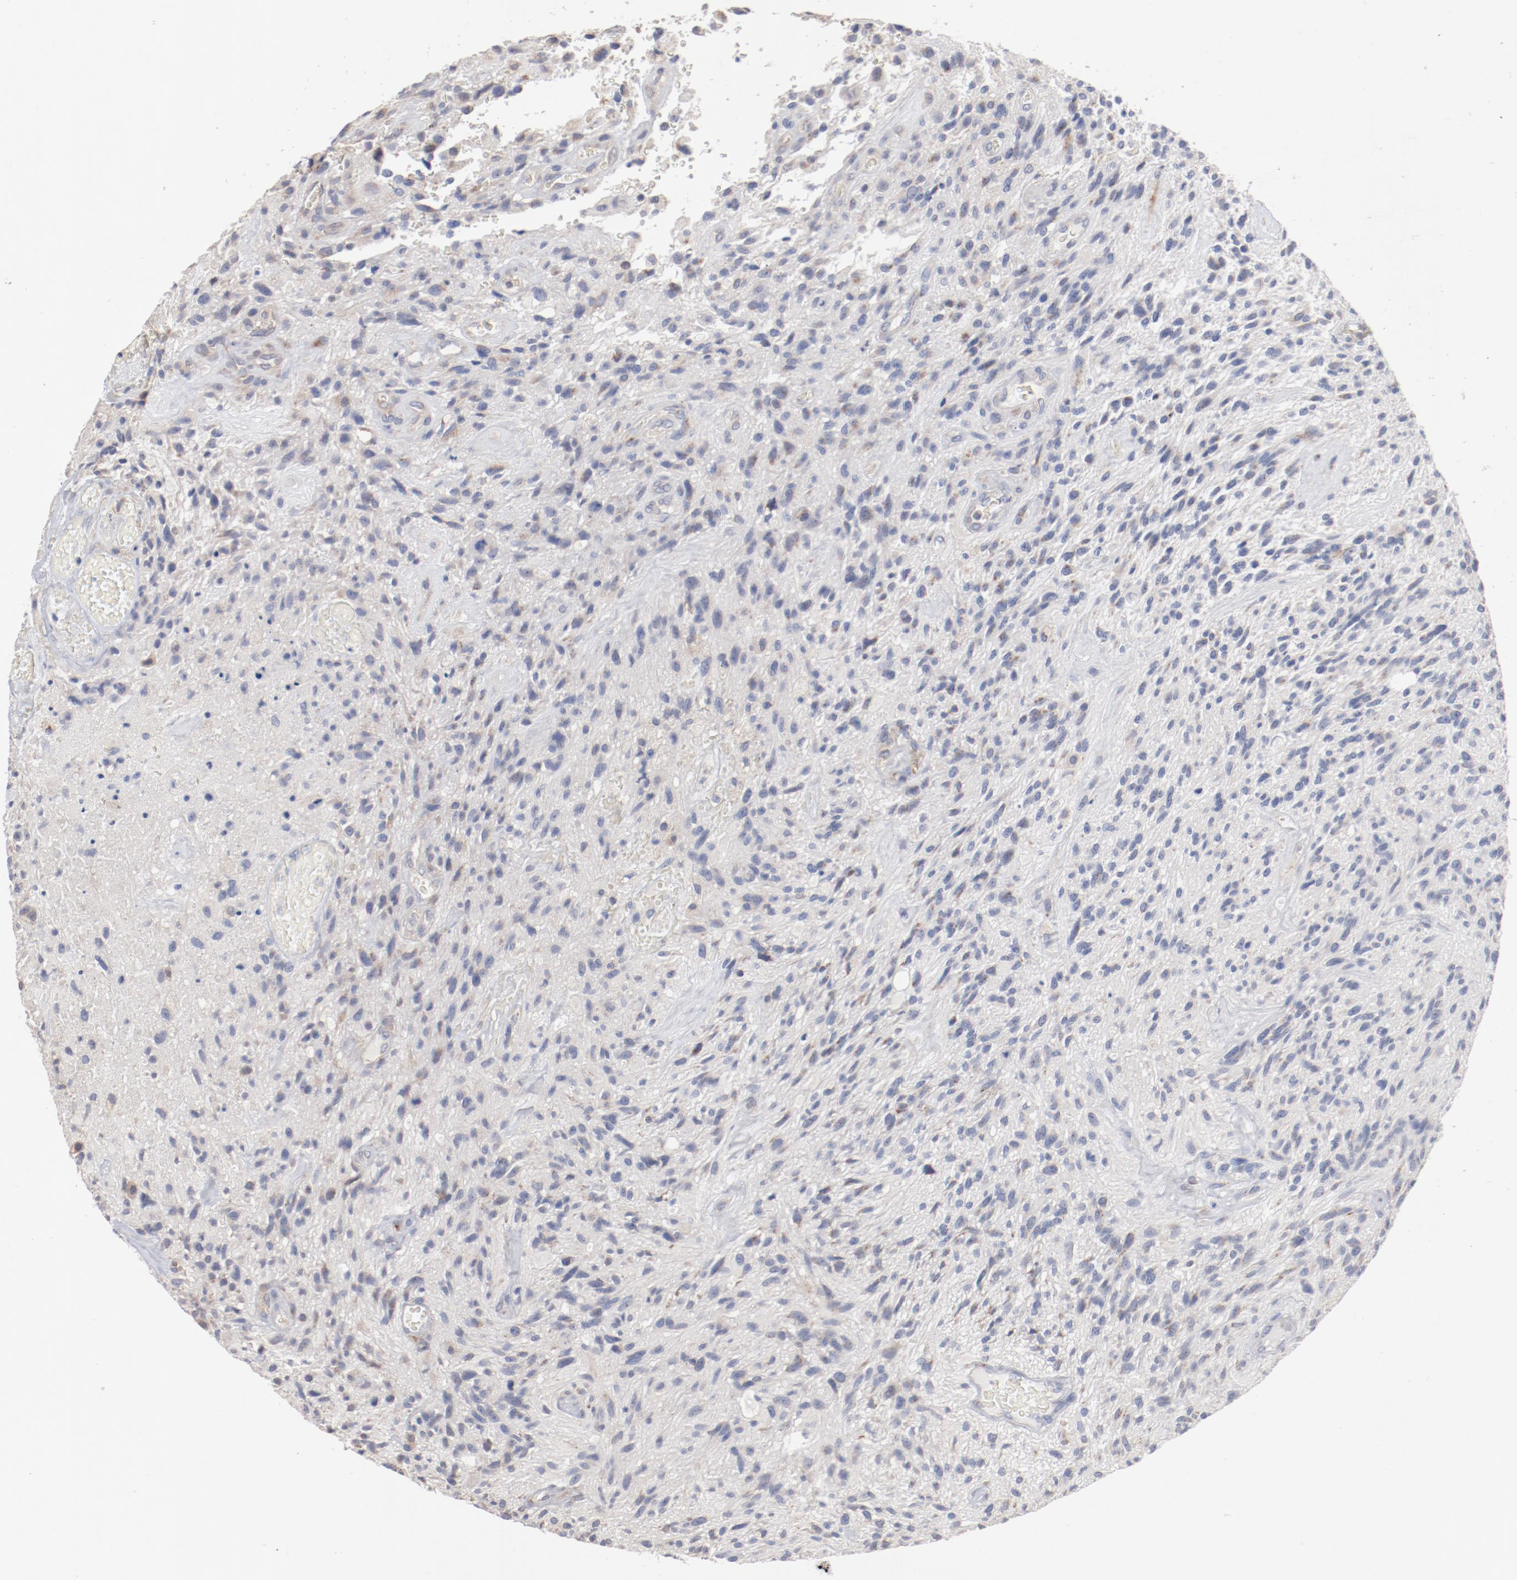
{"staining": {"intensity": "weak", "quantity": "<25%", "location": "cytoplasmic/membranous"}, "tissue": "glioma", "cell_type": "Tumor cells", "image_type": "cancer", "snomed": [{"axis": "morphology", "description": "Normal tissue, NOS"}, {"axis": "morphology", "description": "Glioma, malignant, High grade"}, {"axis": "topography", "description": "Cerebral cortex"}], "caption": "There is no significant staining in tumor cells of glioma.", "gene": "AK7", "patient": {"sex": "male", "age": 75}}